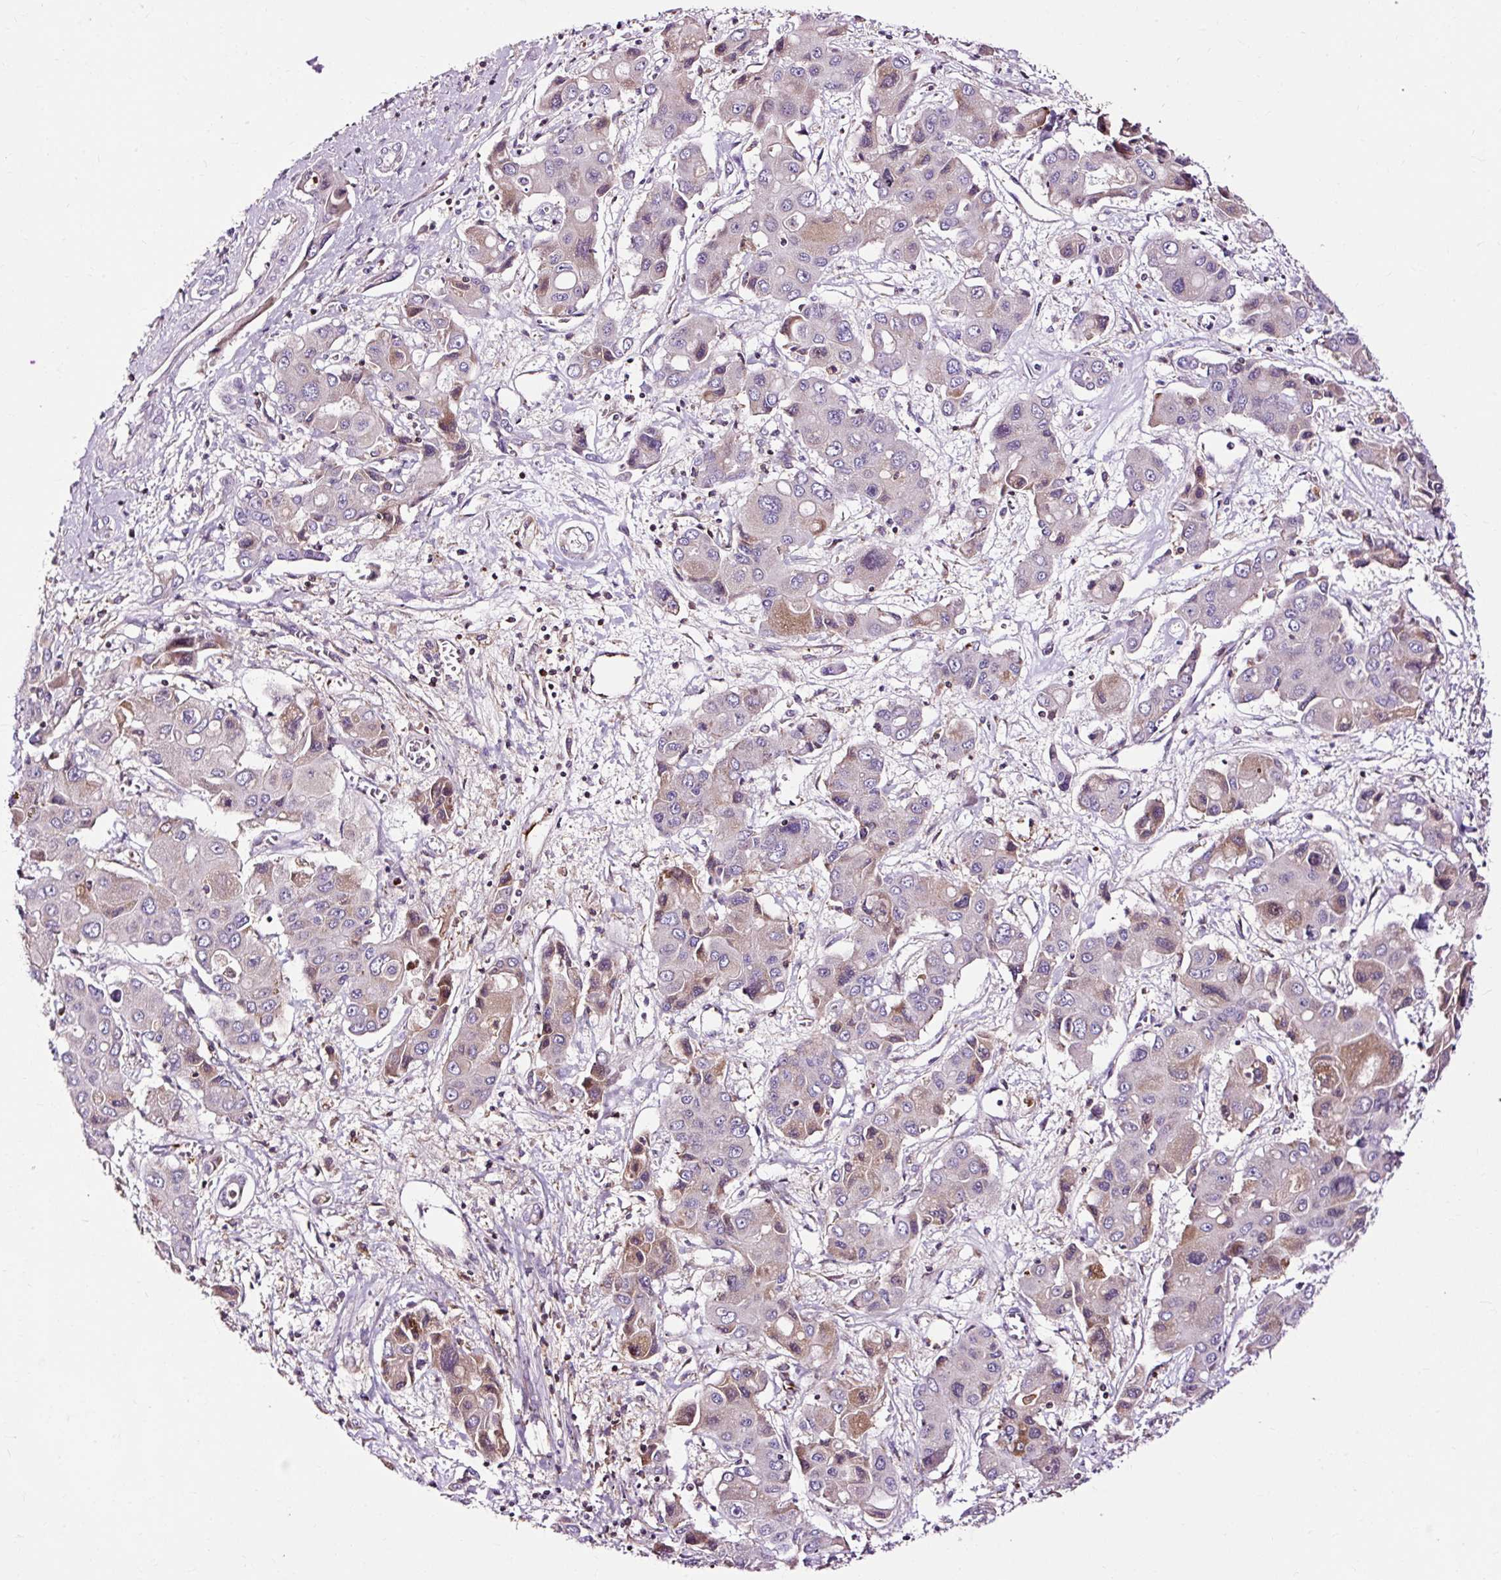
{"staining": {"intensity": "moderate", "quantity": "25%-75%", "location": "cytoplasmic/membranous,nuclear"}, "tissue": "liver cancer", "cell_type": "Tumor cells", "image_type": "cancer", "snomed": [{"axis": "morphology", "description": "Cholangiocarcinoma"}, {"axis": "topography", "description": "Liver"}], "caption": "Liver cholangiocarcinoma tissue displays moderate cytoplasmic/membranous and nuclear positivity in approximately 25%-75% of tumor cells, visualized by immunohistochemistry.", "gene": "CD83", "patient": {"sex": "male", "age": 67}}